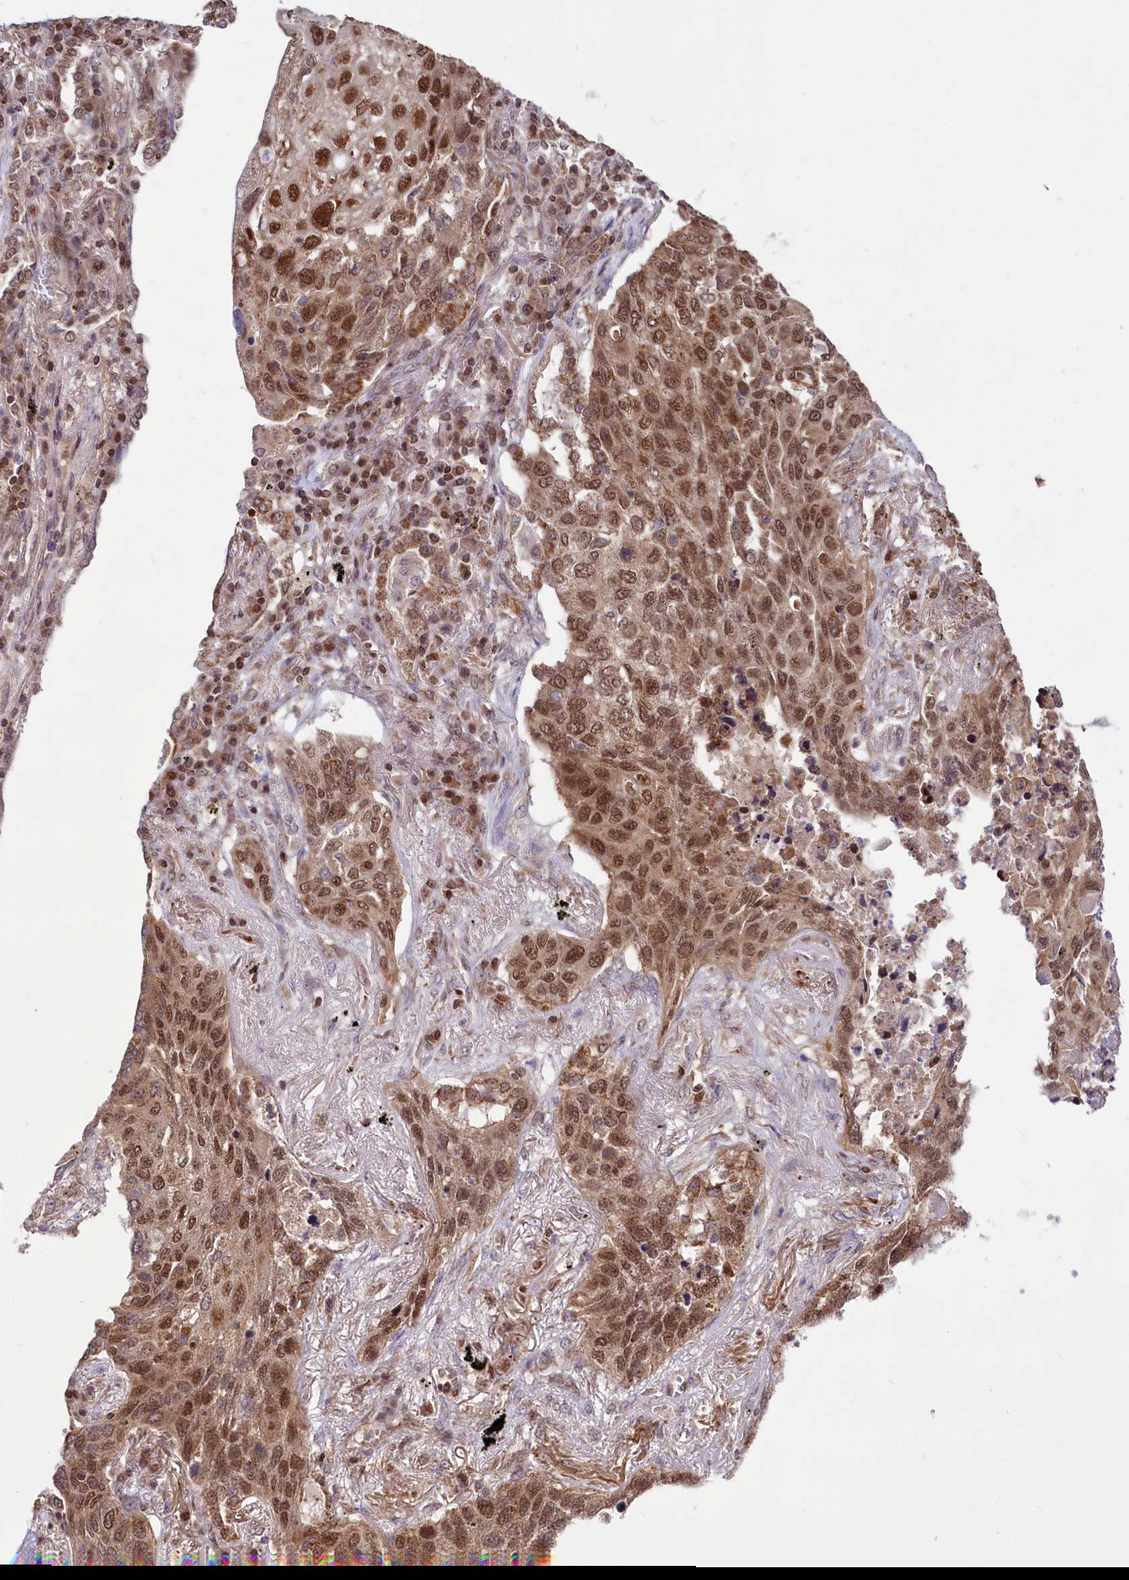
{"staining": {"intensity": "moderate", "quantity": ">75%", "location": "cytoplasmic/membranous,nuclear"}, "tissue": "lung cancer", "cell_type": "Tumor cells", "image_type": "cancer", "snomed": [{"axis": "morphology", "description": "Squamous cell carcinoma, NOS"}, {"axis": "topography", "description": "Lung"}], "caption": "About >75% of tumor cells in human lung cancer reveal moderate cytoplasmic/membranous and nuclear protein staining as visualized by brown immunohistochemical staining.", "gene": "PHC3", "patient": {"sex": "female", "age": 63}}